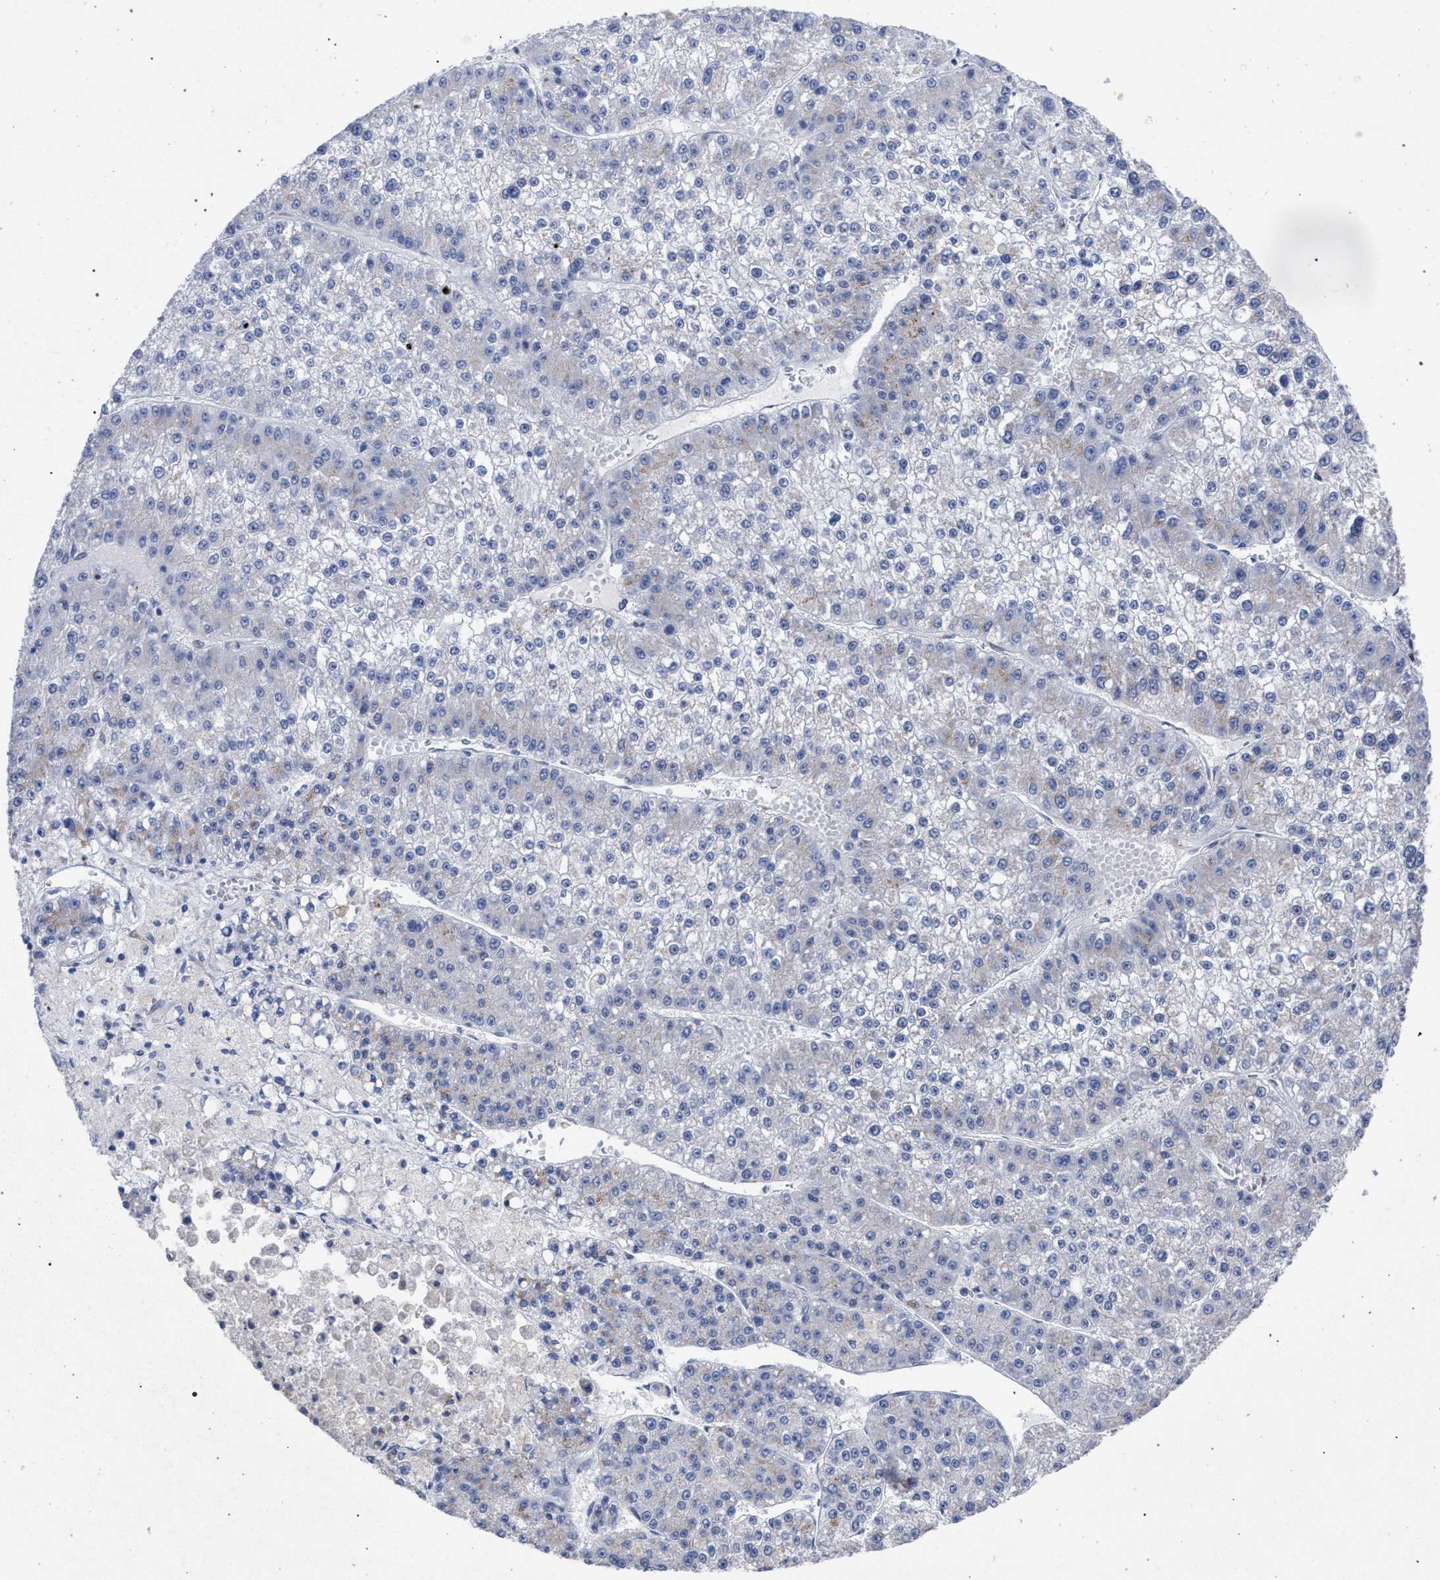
{"staining": {"intensity": "negative", "quantity": "none", "location": "none"}, "tissue": "liver cancer", "cell_type": "Tumor cells", "image_type": "cancer", "snomed": [{"axis": "morphology", "description": "Carcinoma, Hepatocellular, NOS"}, {"axis": "topography", "description": "Liver"}], "caption": "Micrograph shows no protein staining in tumor cells of liver cancer (hepatocellular carcinoma) tissue.", "gene": "GOLGA2", "patient": {"sex": "female", "age": 73}}